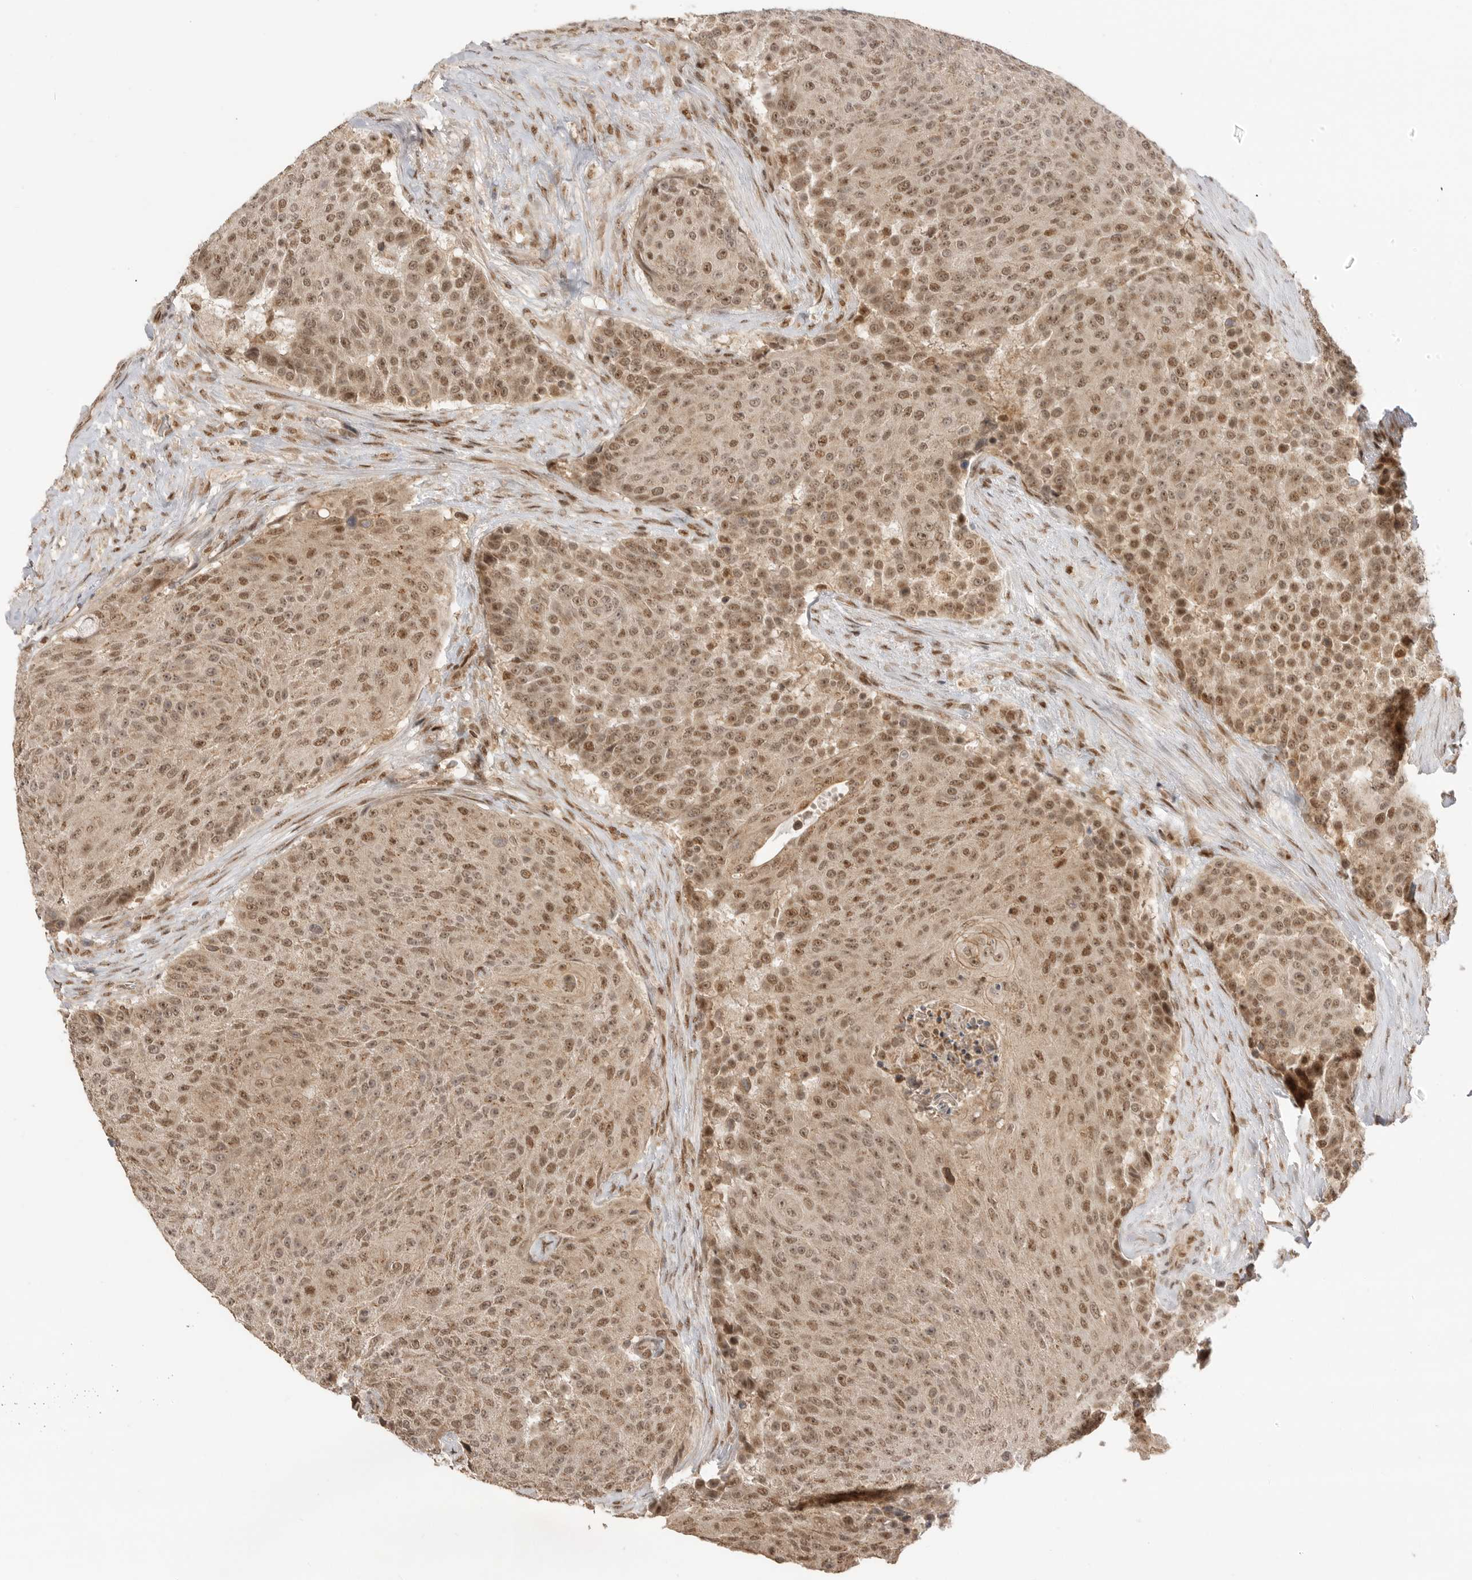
{"staining": {"intensity": "moderate", "quantity": ">75%", "location": "cytoplasmic/membranous,nuclear"}, "tissue": "urothelial cancer", "cell_type": "Tumor cells", "image_type": "cancer", "snomed": [{"axis": "morphology", "description": "Urothelial carcinoma, High grade"}, {"axis": "topography", "description": "Urinary bladder"}], "caption": "Urothelial carcinoma (high-grade) stained with a protein marker demonstrates moderate staining in tumor cells.", "gene": "ALKAL1", "patient": {"sex": "female", "age": 63}}